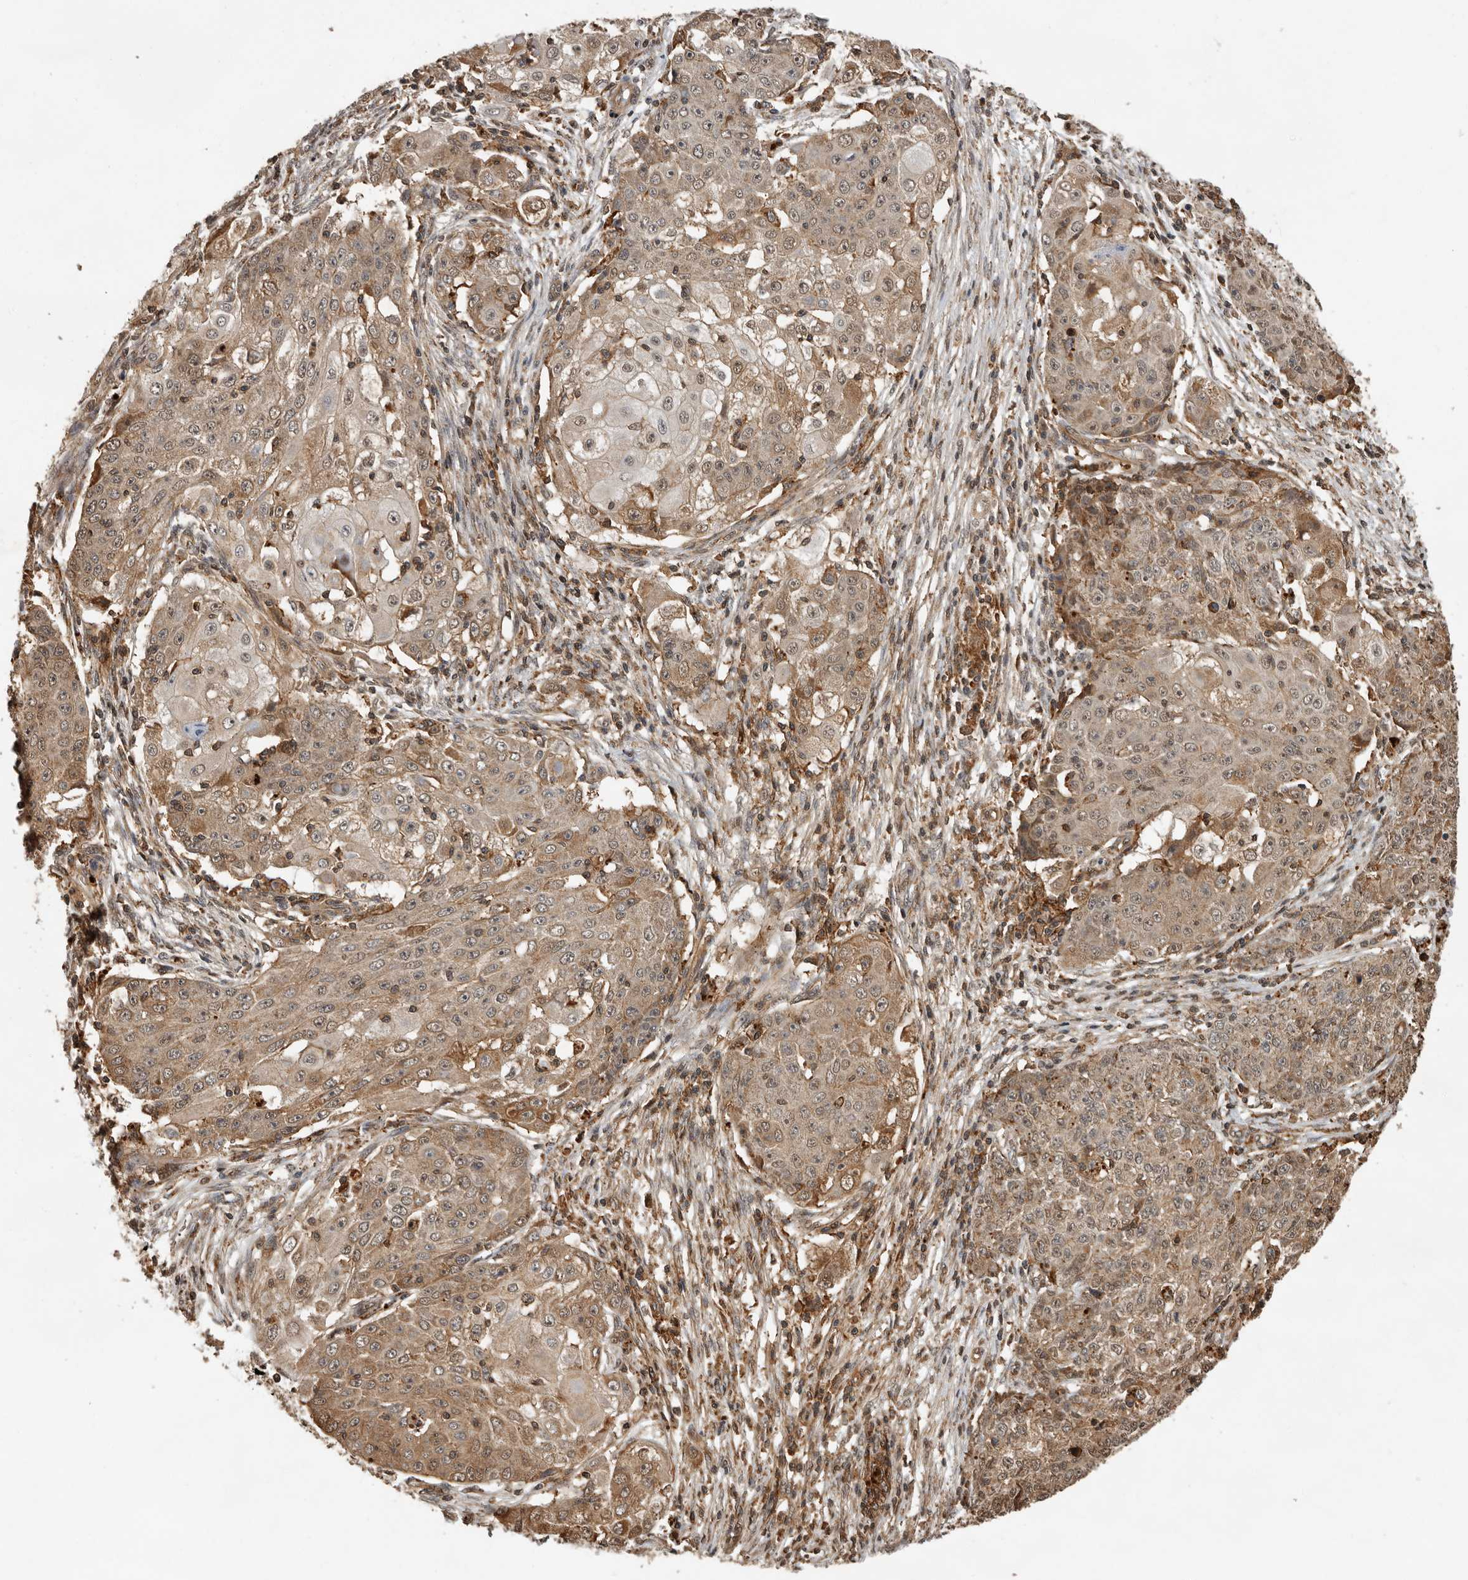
{"staining": {"intensity": "moderate", "quantity": ">75%", "location": "cytoplasmic/membranous"}, "tissue": "ovarian cancer", "cell_type": "Tumor cells", "image_type": "cancer", "snomed": [{"axis": "morphology", "description": "Carcinoma, endometroid"}, {"axis": "topography", "description": "Ovary"}], "caption": "DAB immunohistochemical staining of ovarian endometroid carcinoma exhibits moderate cytoplasmic/membranous protein expression in approximately >75% of tumor cells. (IHC, brightfield microscopy, high magnification).", "gene": "RNF157", "patient": {"sex": "female", "age": 42}}